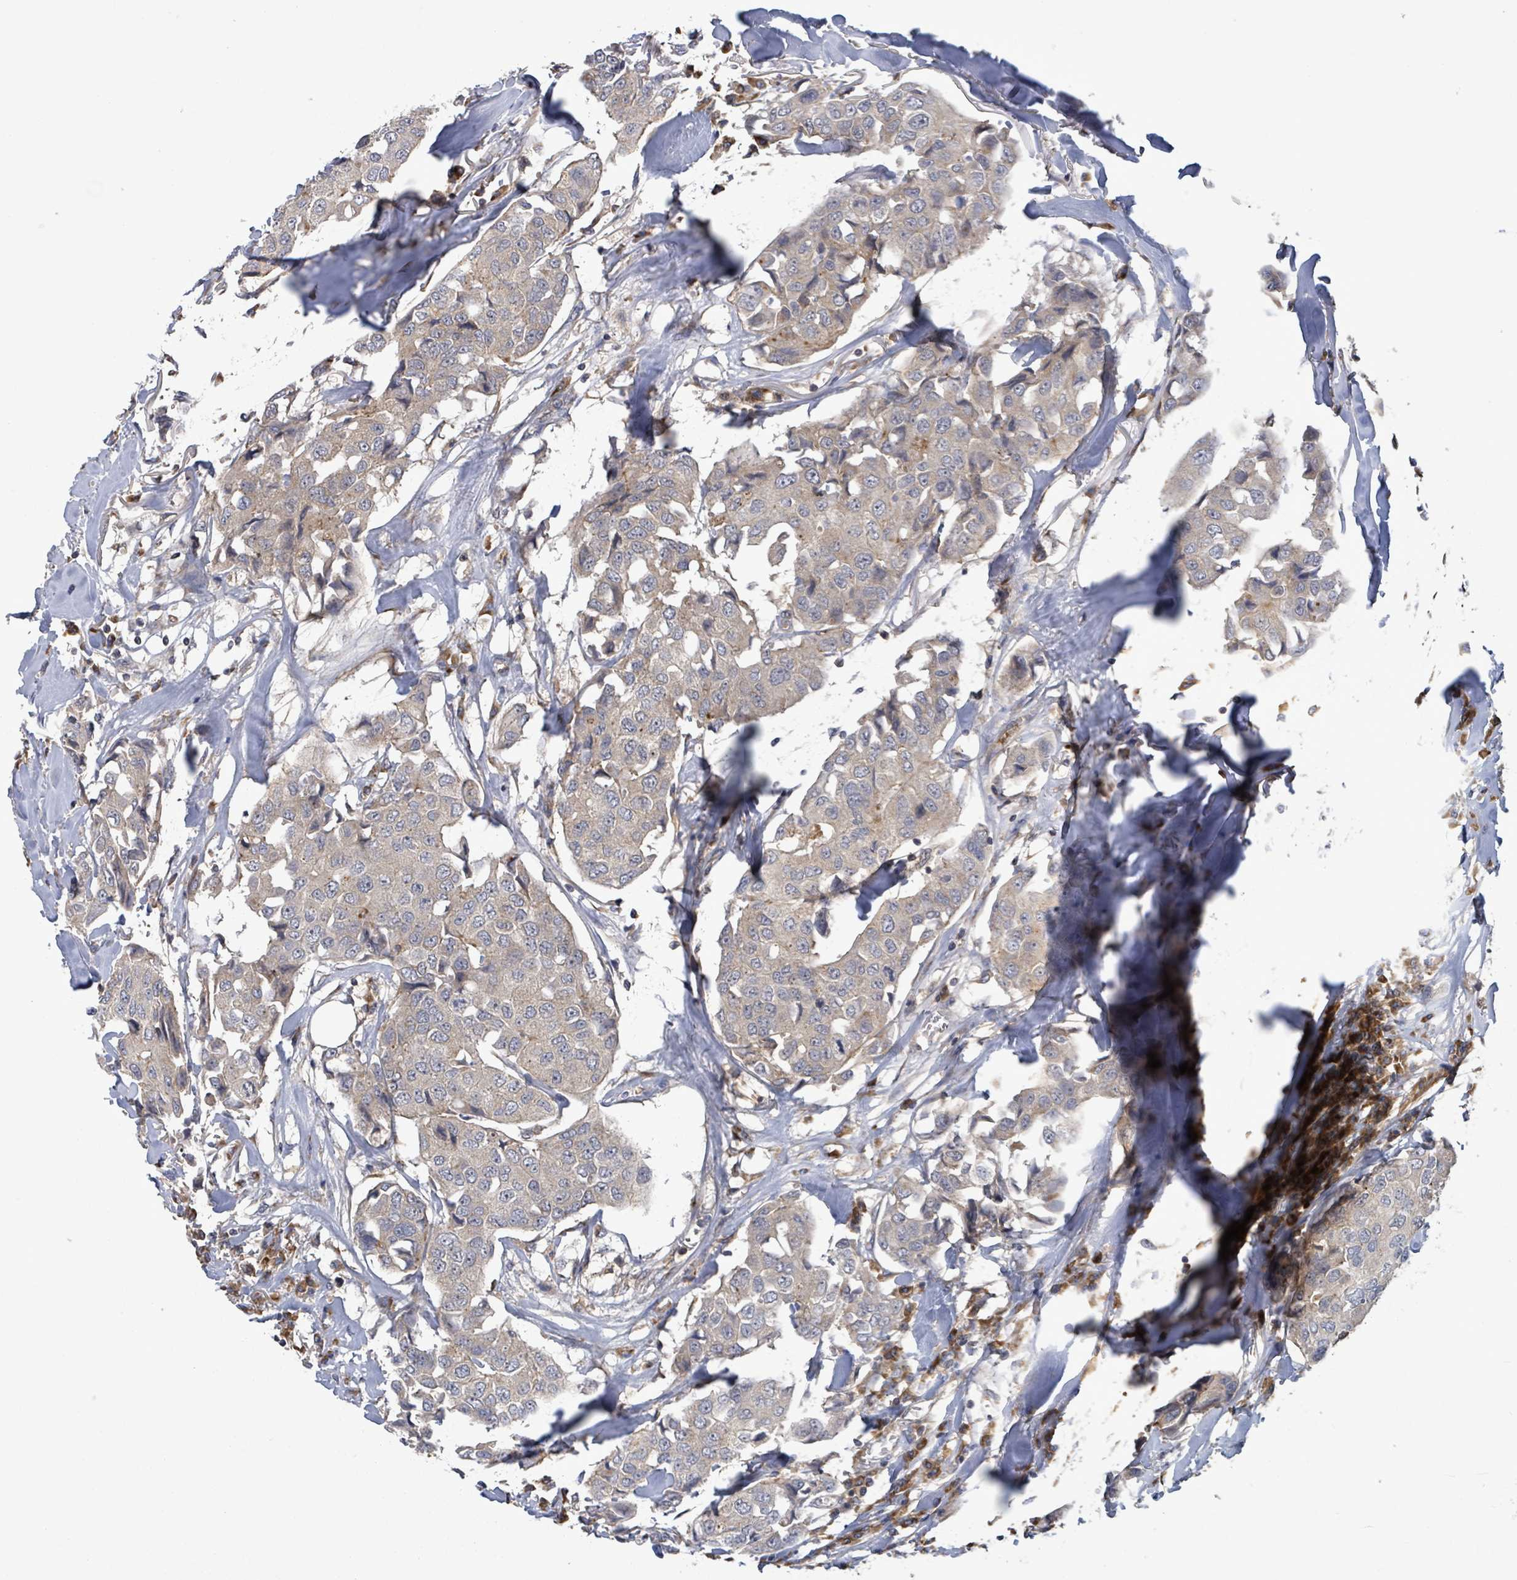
{"staining": {"intensity": "negative", "quantity": "none", "location": "none"}, "tissue": "breast cancer", "cell_type": "Tumor cells", "image_type": "cancer", "snomed": [{"axis": "morphology", "description": "Duct carcinoma"}, {"axis": "topography", "description": "Breast"}], "caption": "This is an IHC image of breast cancer. There is no expression in tumor cells.", "gene": "SERPINE3", "patient": {"sex": "female", "age": 80}}